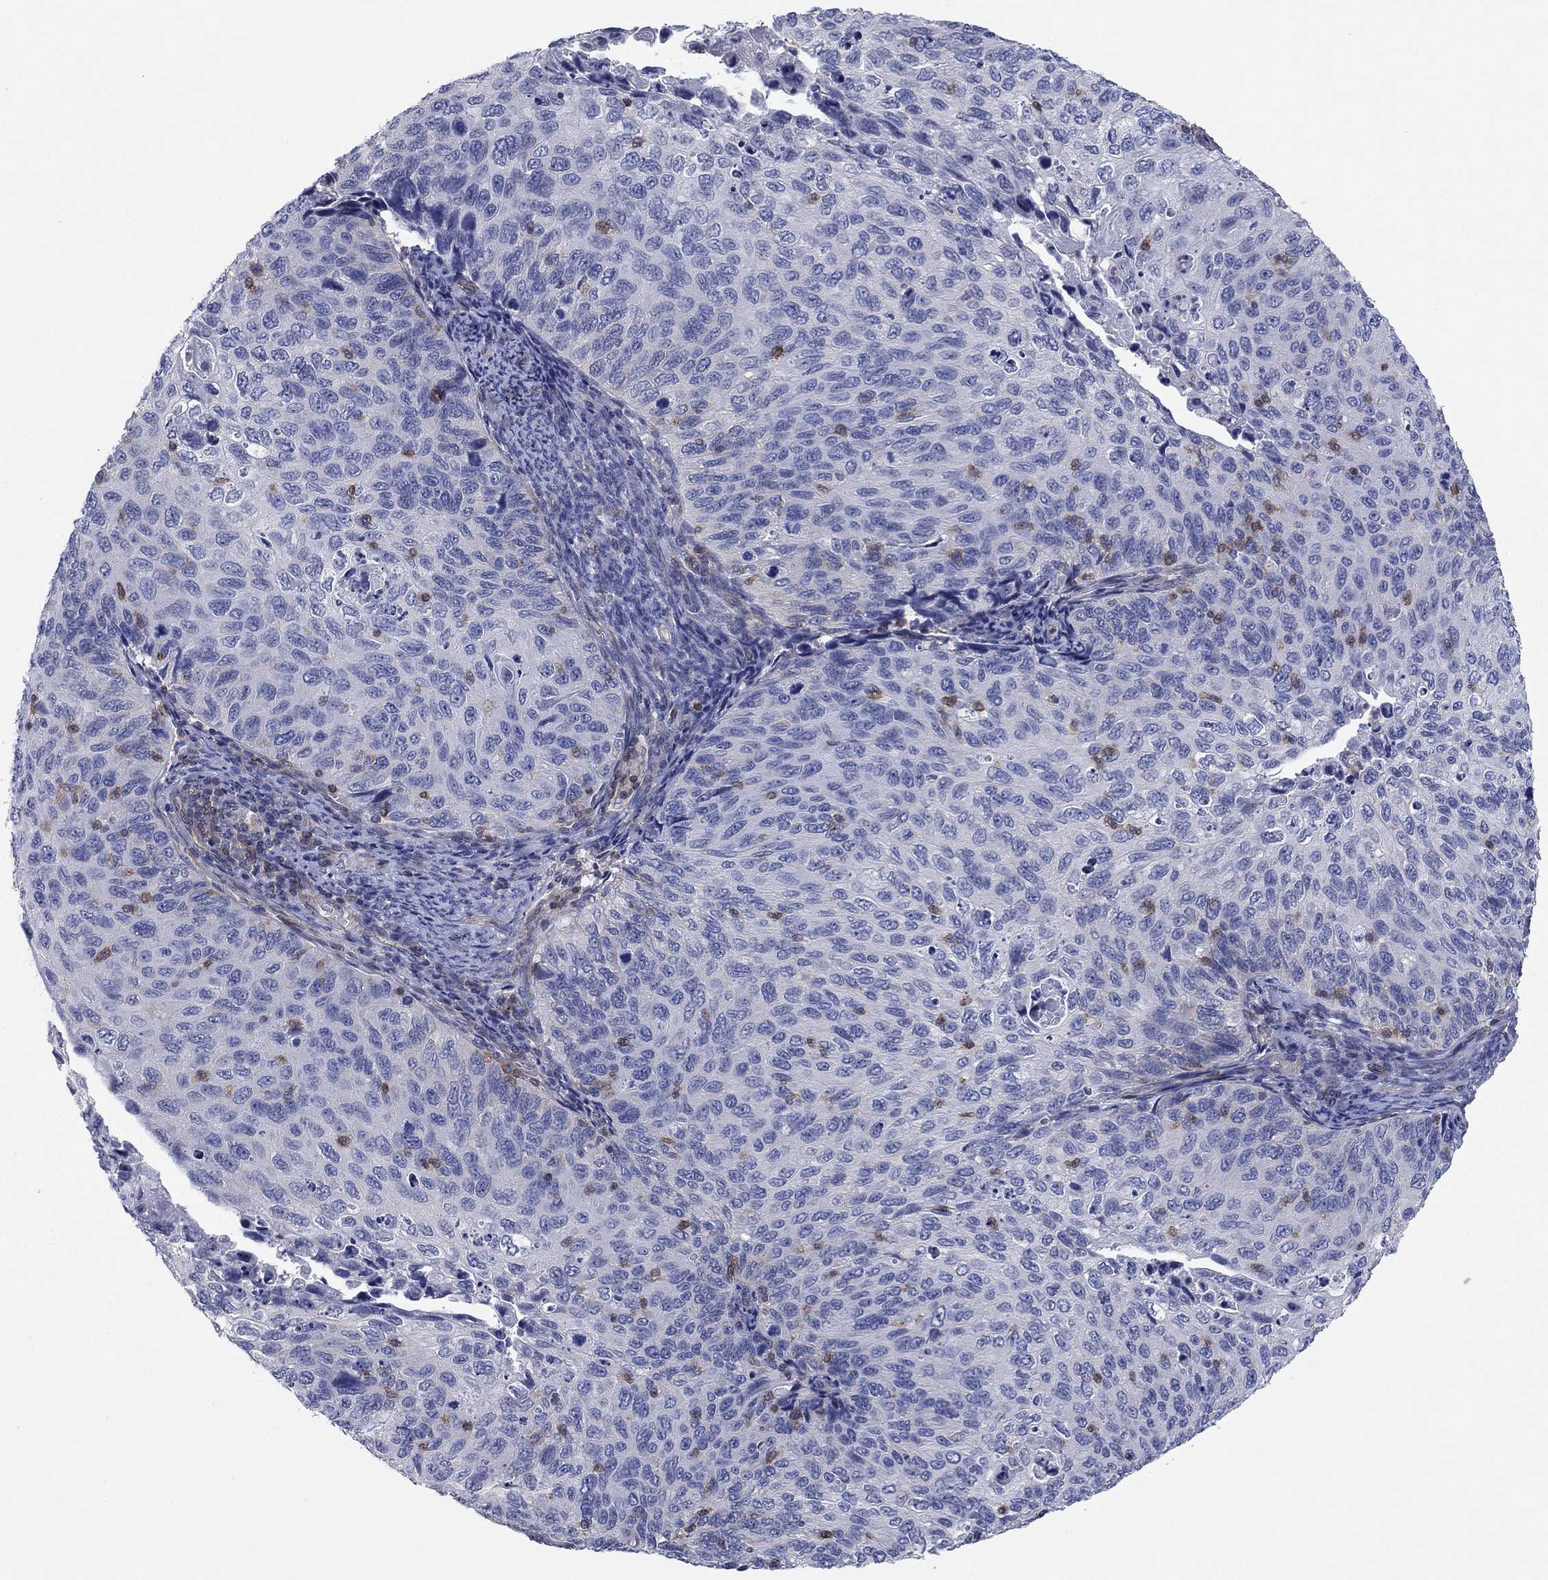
{"staining": {"intensity": "negative", "quantity": "none", "location": "none"}, "tissue": "cervical cancer", "cell_type": "Tumor cells", "image_type": "cancer", "snomed": [{"axis": "morphology", "description": "Squamous cell carcinoma, NOS"}, {"axis": "topography", "description": "Cervix"}], "caption": "High power microscopy micrograph of an IHC image of cervical squamous cell carcinoma, revealing no significant staining in tumor cells. The staining was performed using DAB (3,3'-diaminobenzidine) to visualize the protein expression in brown, while the nuclei were stained in blue with hematoxylin (Magnification: 20x).", "gene": "PSD4", "patient": {"sex": "female", "age": 70}}